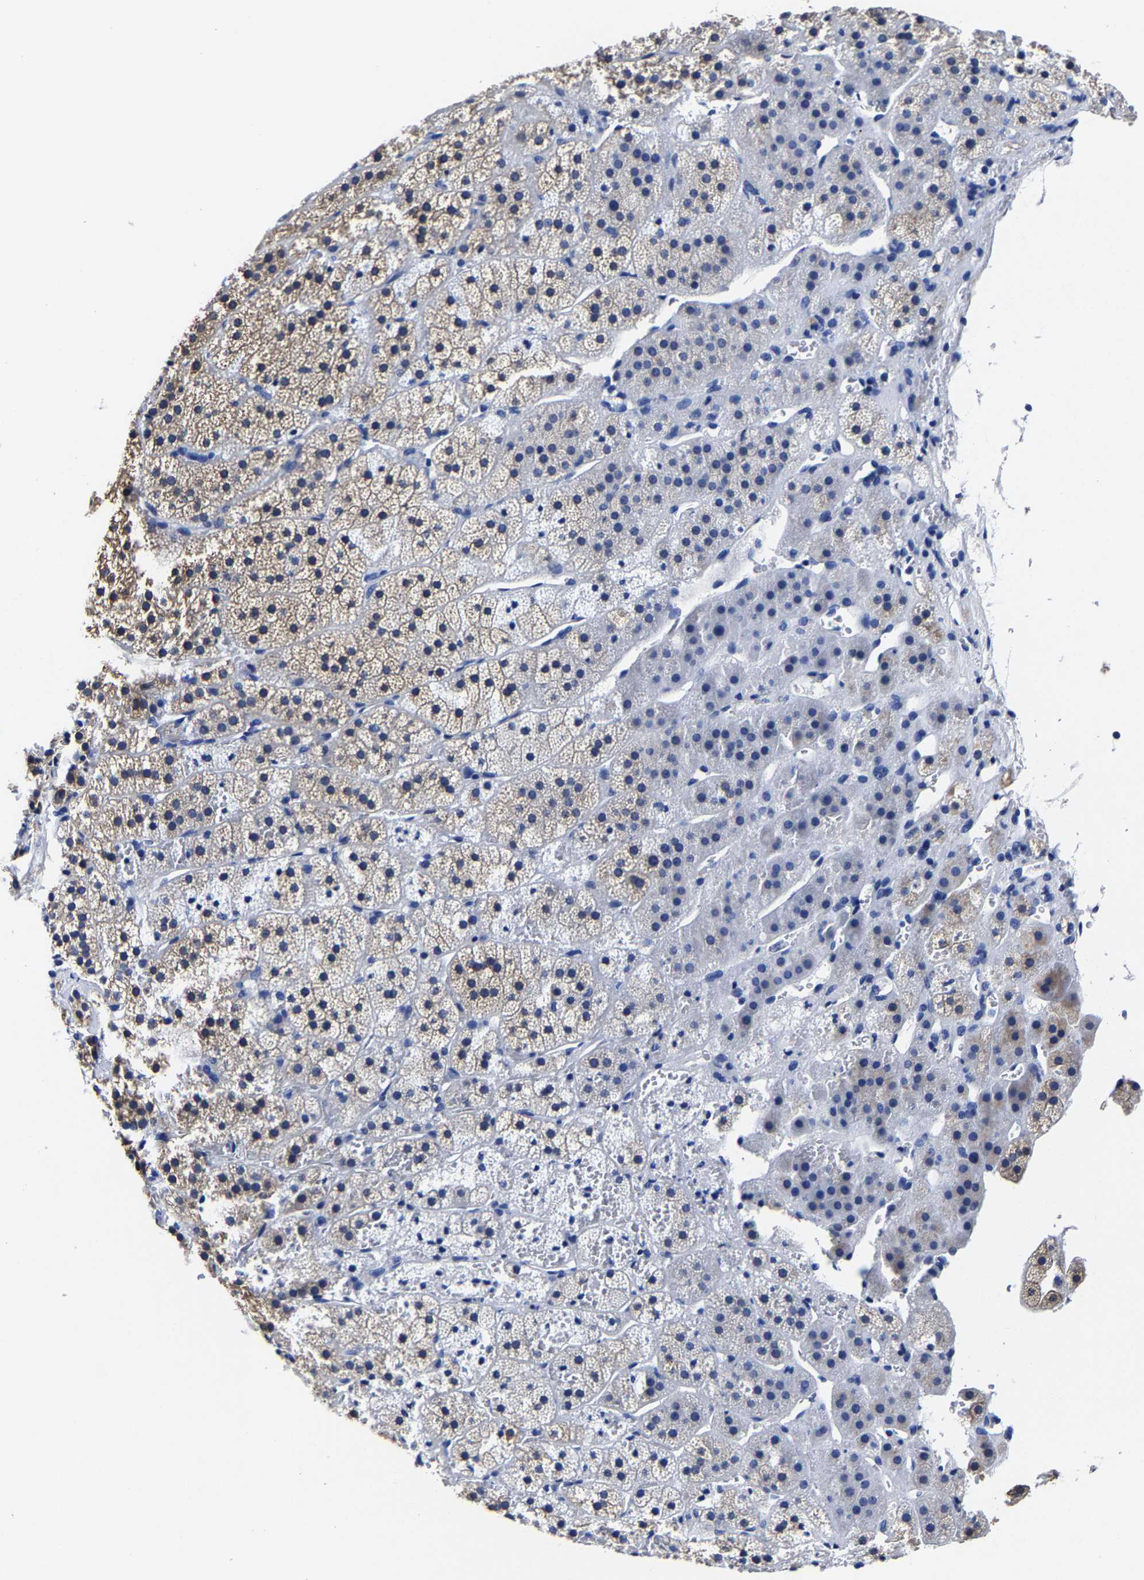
{"staining": {"intensity": "weak", "quantity": "<25%", "location": "cytoplasmic/membranous"}, "tissue": "adrenal gland", "cell_type": "Glandular cells", "image_type": "normal", "snomed": [{"axis": "morphology", "description": "Normal tissue, NOS"}, {"axis": "topography", "description": "Adrenal gland"}], "caption": "Adrenal gland stained for a protein using immunohistochemistry (IHC) demonstrates no positivity glandular cells.", "gene": "CPA2", "patient": {"sex": "female", "age": 44}}